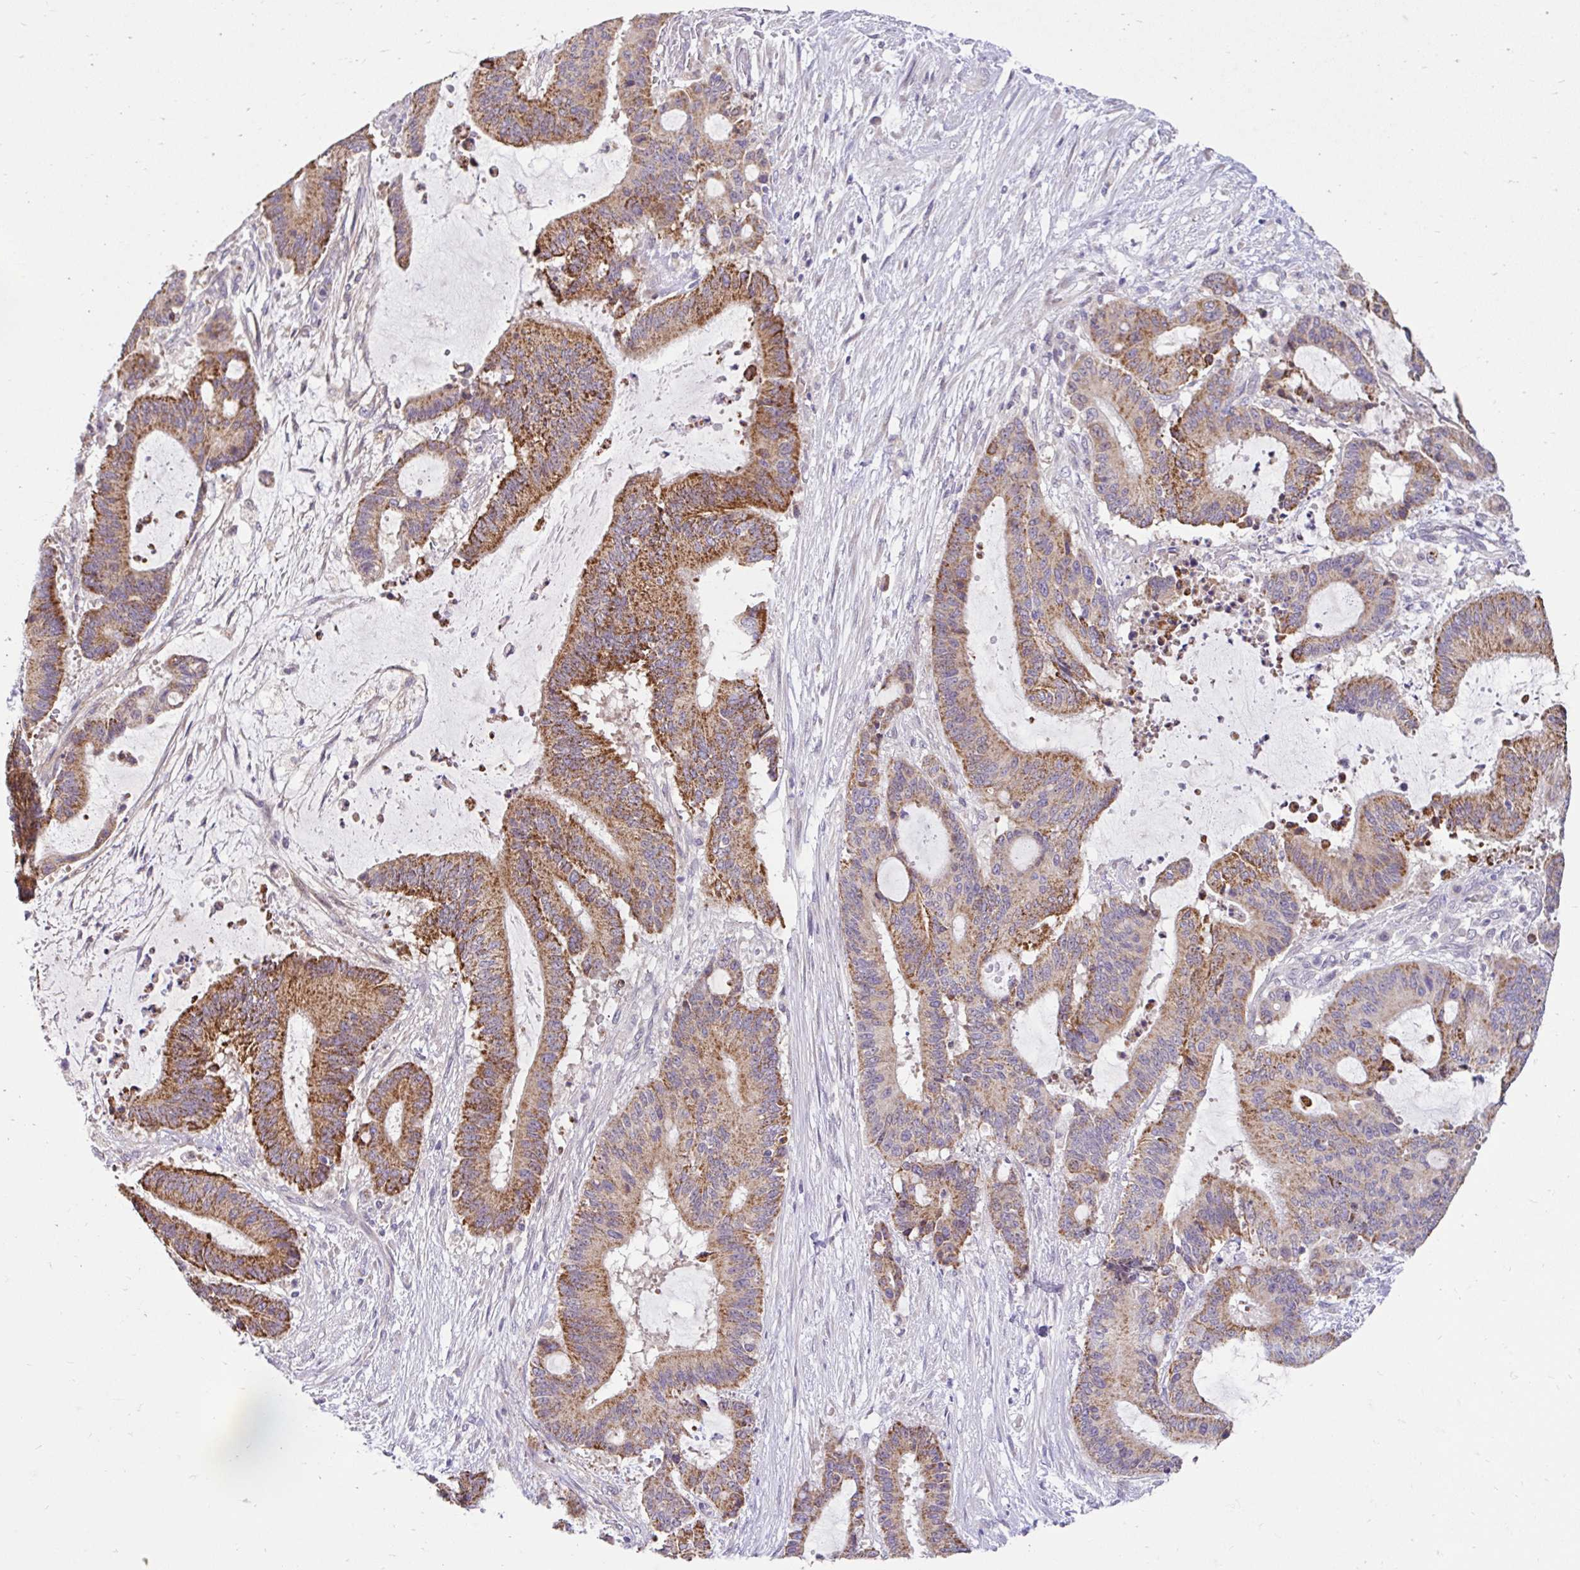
{"staining": {"intensity": "moderate", "quantity": ">75%", "location": "cytoplasmic/membranous"}, "tissue": "liver cancer", "cell_type": "Tumor cells", "image_type": "cancer", "snomed": [{"axis": "morphology", "description": "Normal tissue, NOS"}, {"axis": "morphology", "description": "Cholangiocarcinoma"}, {"axis": "topography", "description": "Liver"}, {"axis": "topography", "description": "Peripheral nerve tissue"}], "caption": "This image exhibits IHC staining of human liver cancer (cholangiocarcinoma), with medium moderate cytoplasmic/membranous positivity in about >75% of tumor cells.", "gene": "NT5C1B", "patient": {"sex": "female", "age": 73}}